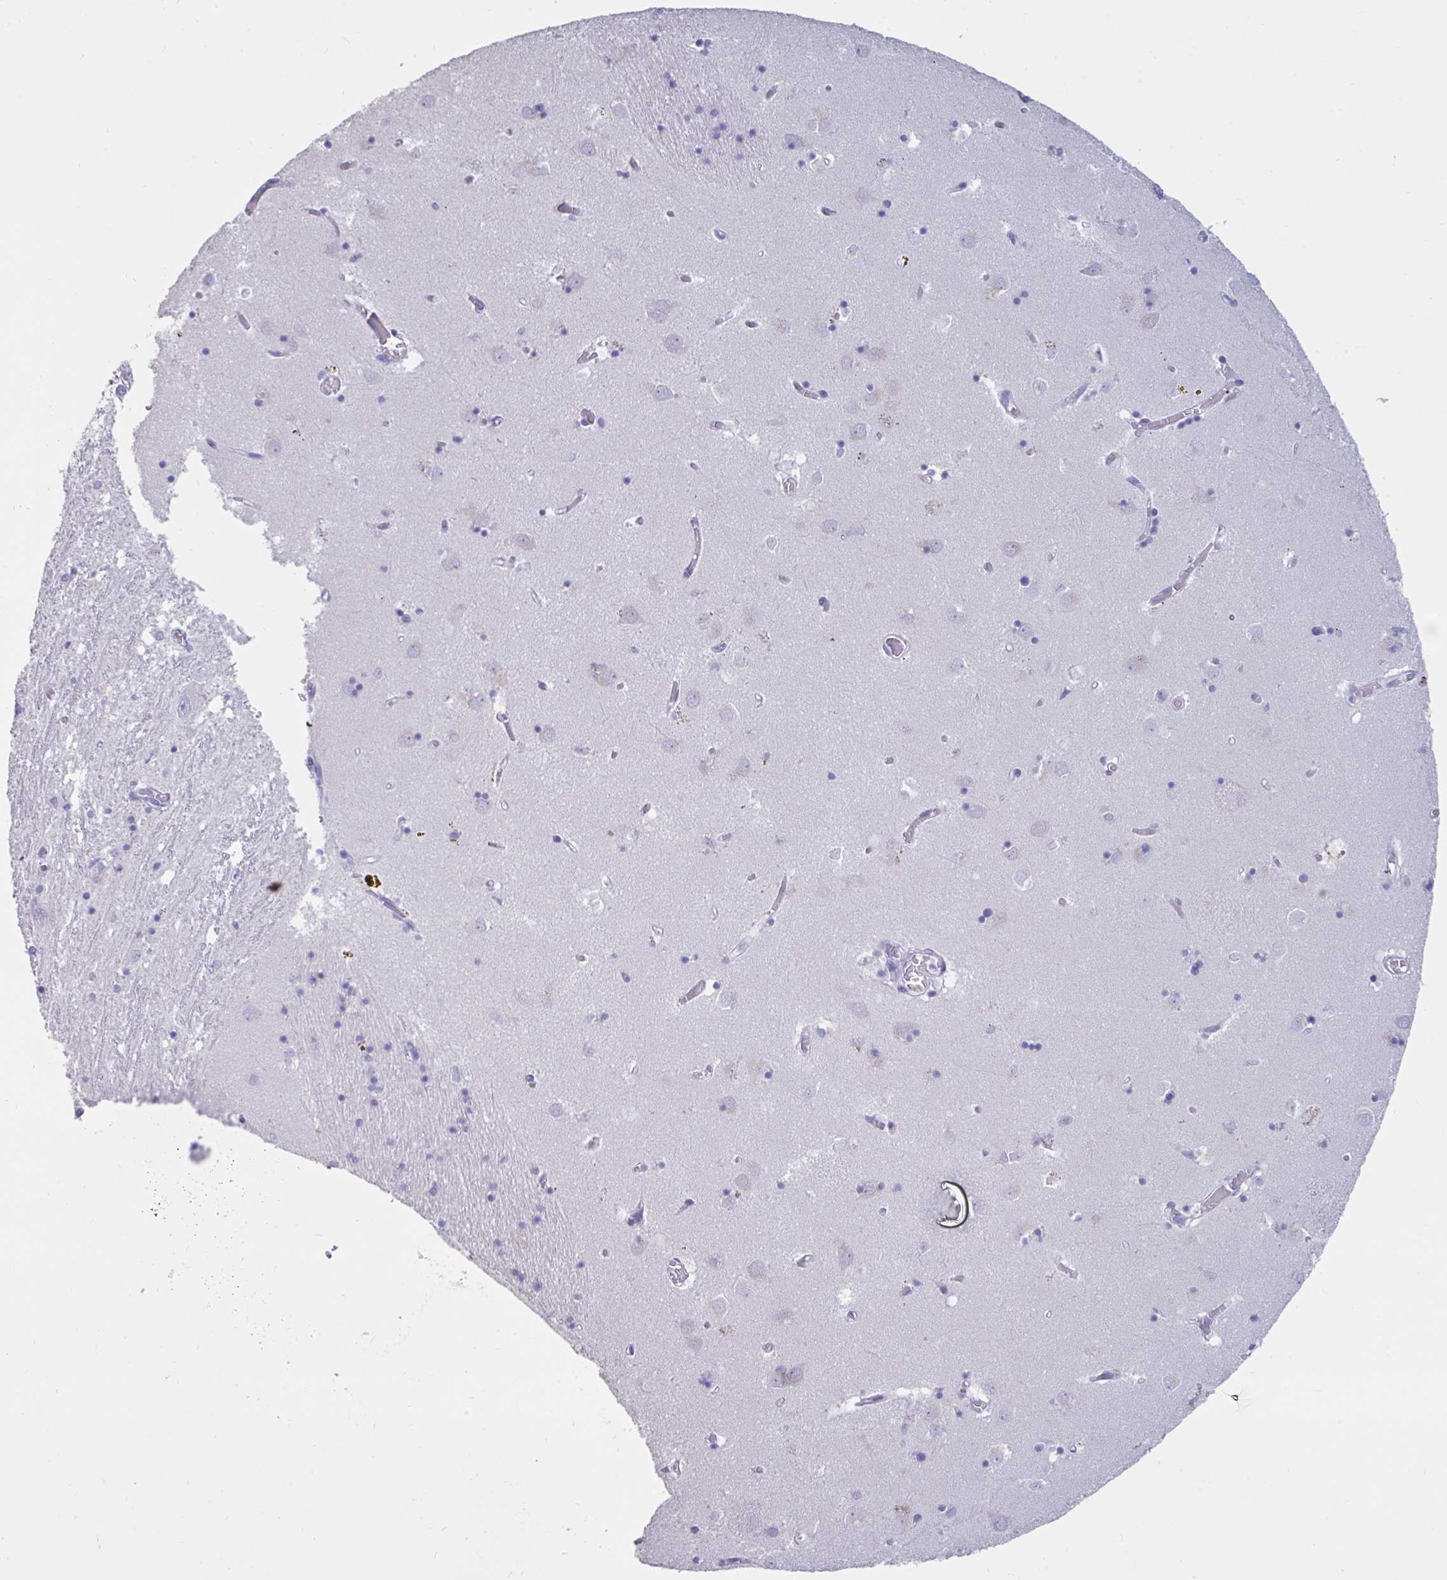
{"staining": {"intensity": "negative", "quantity": "none", "location": "none"}, "tissue": "caudate", "cell_type": "Glial cells", "image_type": "normal", "snomed": [{"axis": "morphology", "description": "Normal tissue, NOS"}, {"axis": "topography", "description": "Lateral ventricle wall"}], "caption": "DAB (3,3'-diaminobenzidine) immunohistochemical staining of benign caudate demonstrates no significant positivity in glial cells.", "gene": "TNNC1", "patient": {"sex": "male", "age": 70}}